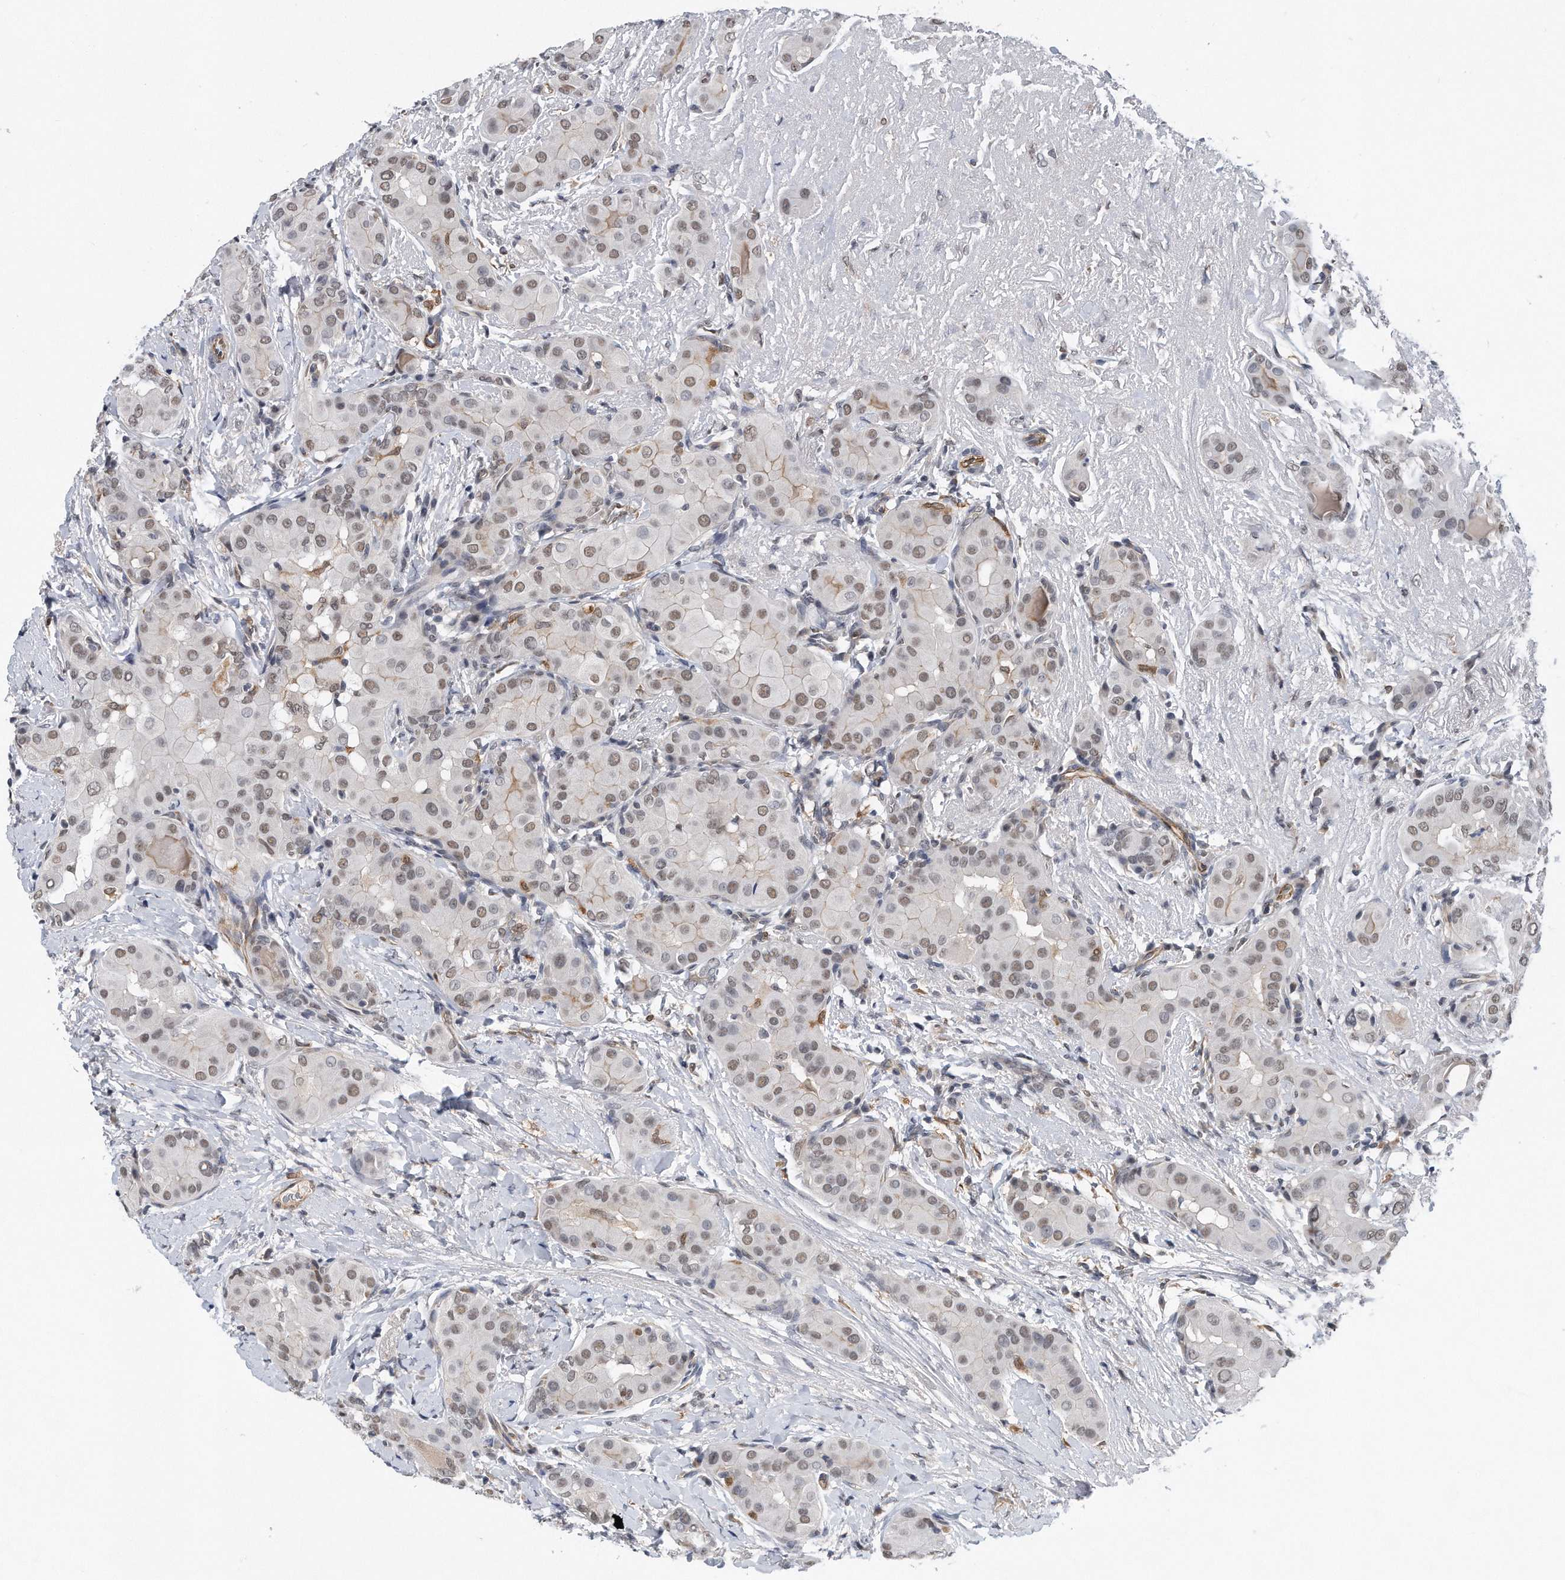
{"staining": {"intensity": "moderate", "quantity": ">75%", "location": "nuclear"}, "tissue": "thyroid cancer", "cell_type": "Tumor cells", "image_type": "cancer", "snomed": [{"axis": "morphology", "description": "Papillary adenocarcinoma, NOS"}, {"axis": "topography", "description": "Thyroid gland"}], "caption": "A high-resolution photomicrograph shows immunohistochemistry (IHC) staining of thyroid cancer, which reveals moderate nuclear staining in approximately >75% of tumor cells.", "gene": "TP53INP1", "patient": {"sex": "male", "age": 33}}